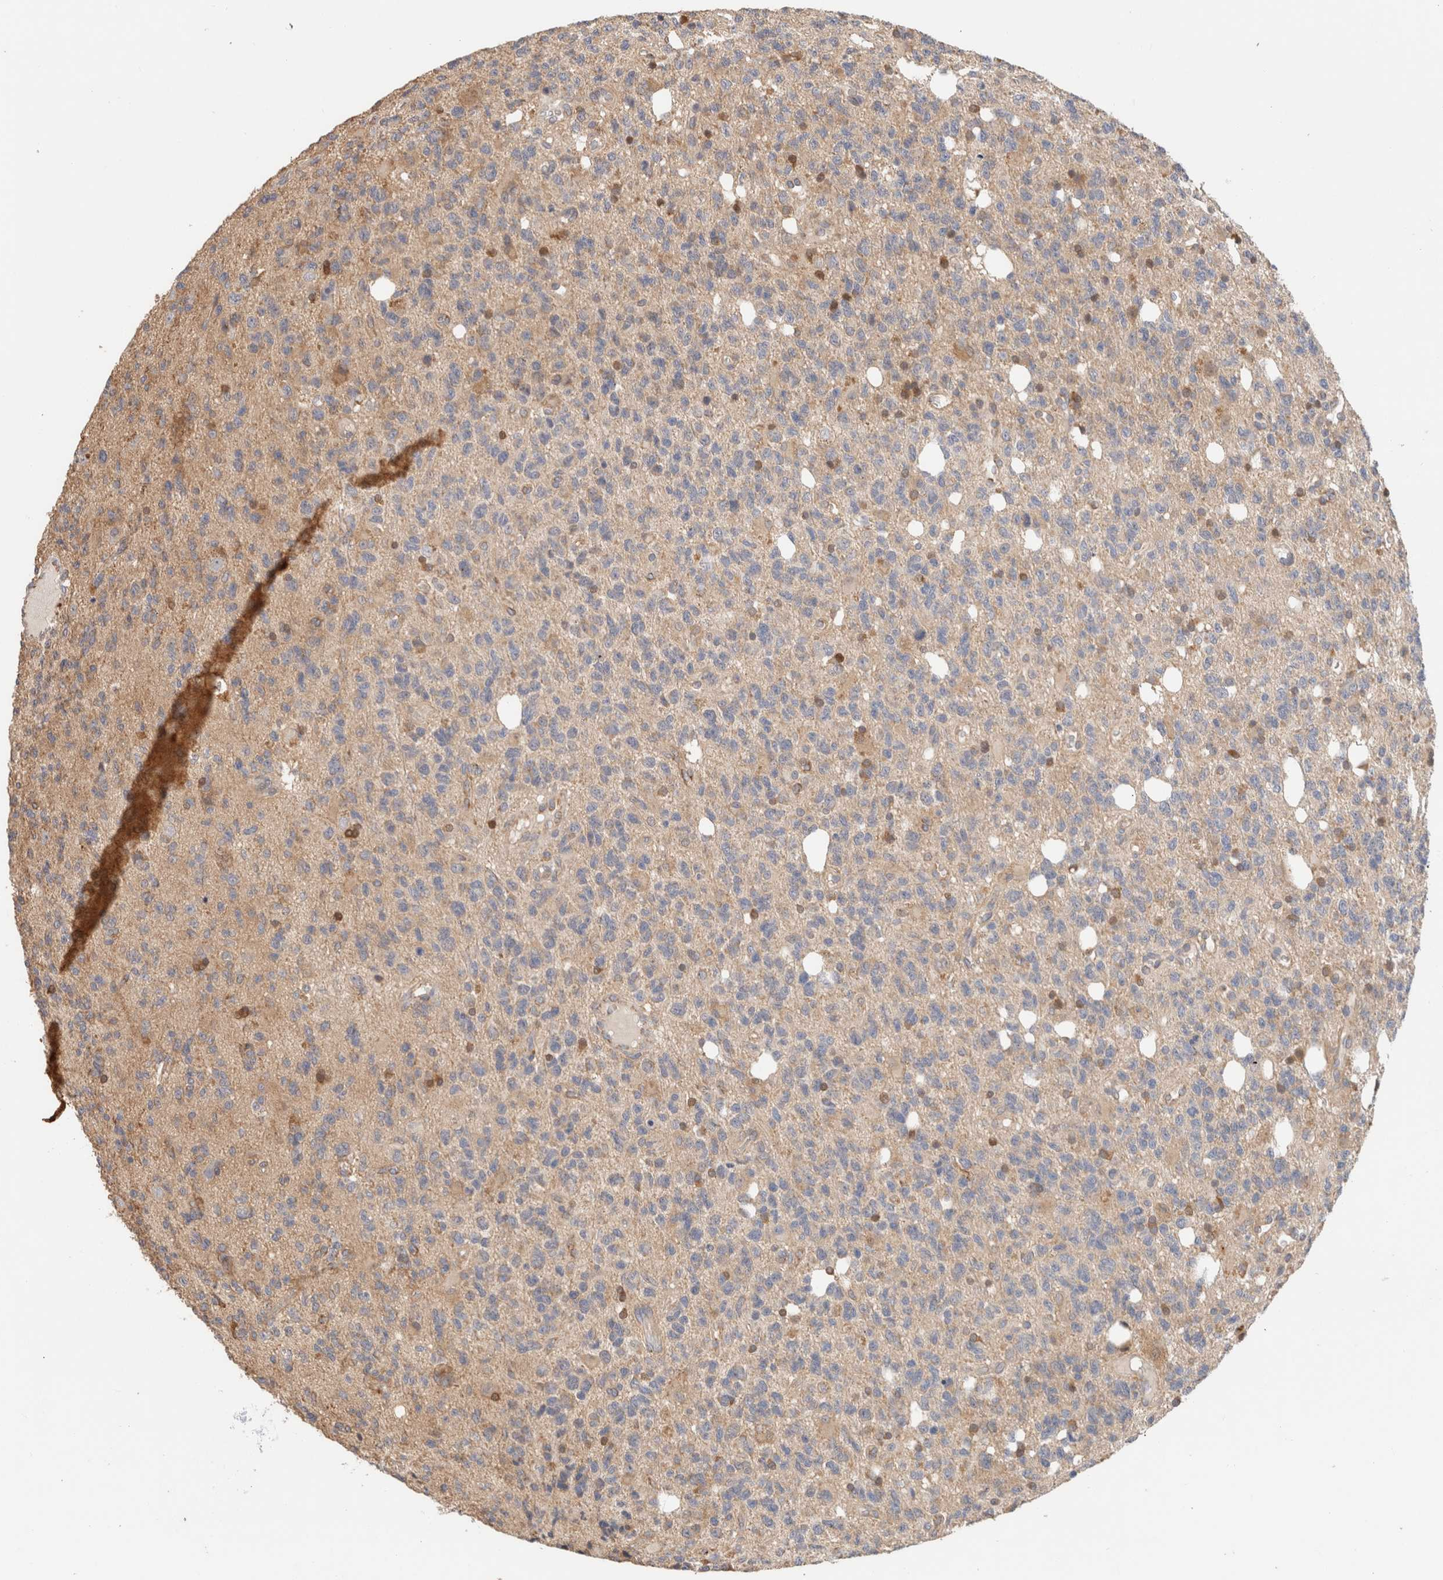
{"staining": {"intensity": "weak", "quantity": "25%-75%", "location": "cytoplasmic/membranous"}, "tissue": "glioma", "cell_type": "Tumor cells", "image_type": "cancer", "snomed": [{"axis": "morphology", "description": "Glioma, malignant, High grade"}, {"axis": "topography", "description": "Brain"}], "caption": "The immunohistochemical stain highlights weak cytoplasmic/membranous expression in tumor cells of glioma tissue. (DAB IHC, brown staining for protein, blue staining for nuclei).", "gene": "CA13", "patient": {"sex": "female", "age": 62}}